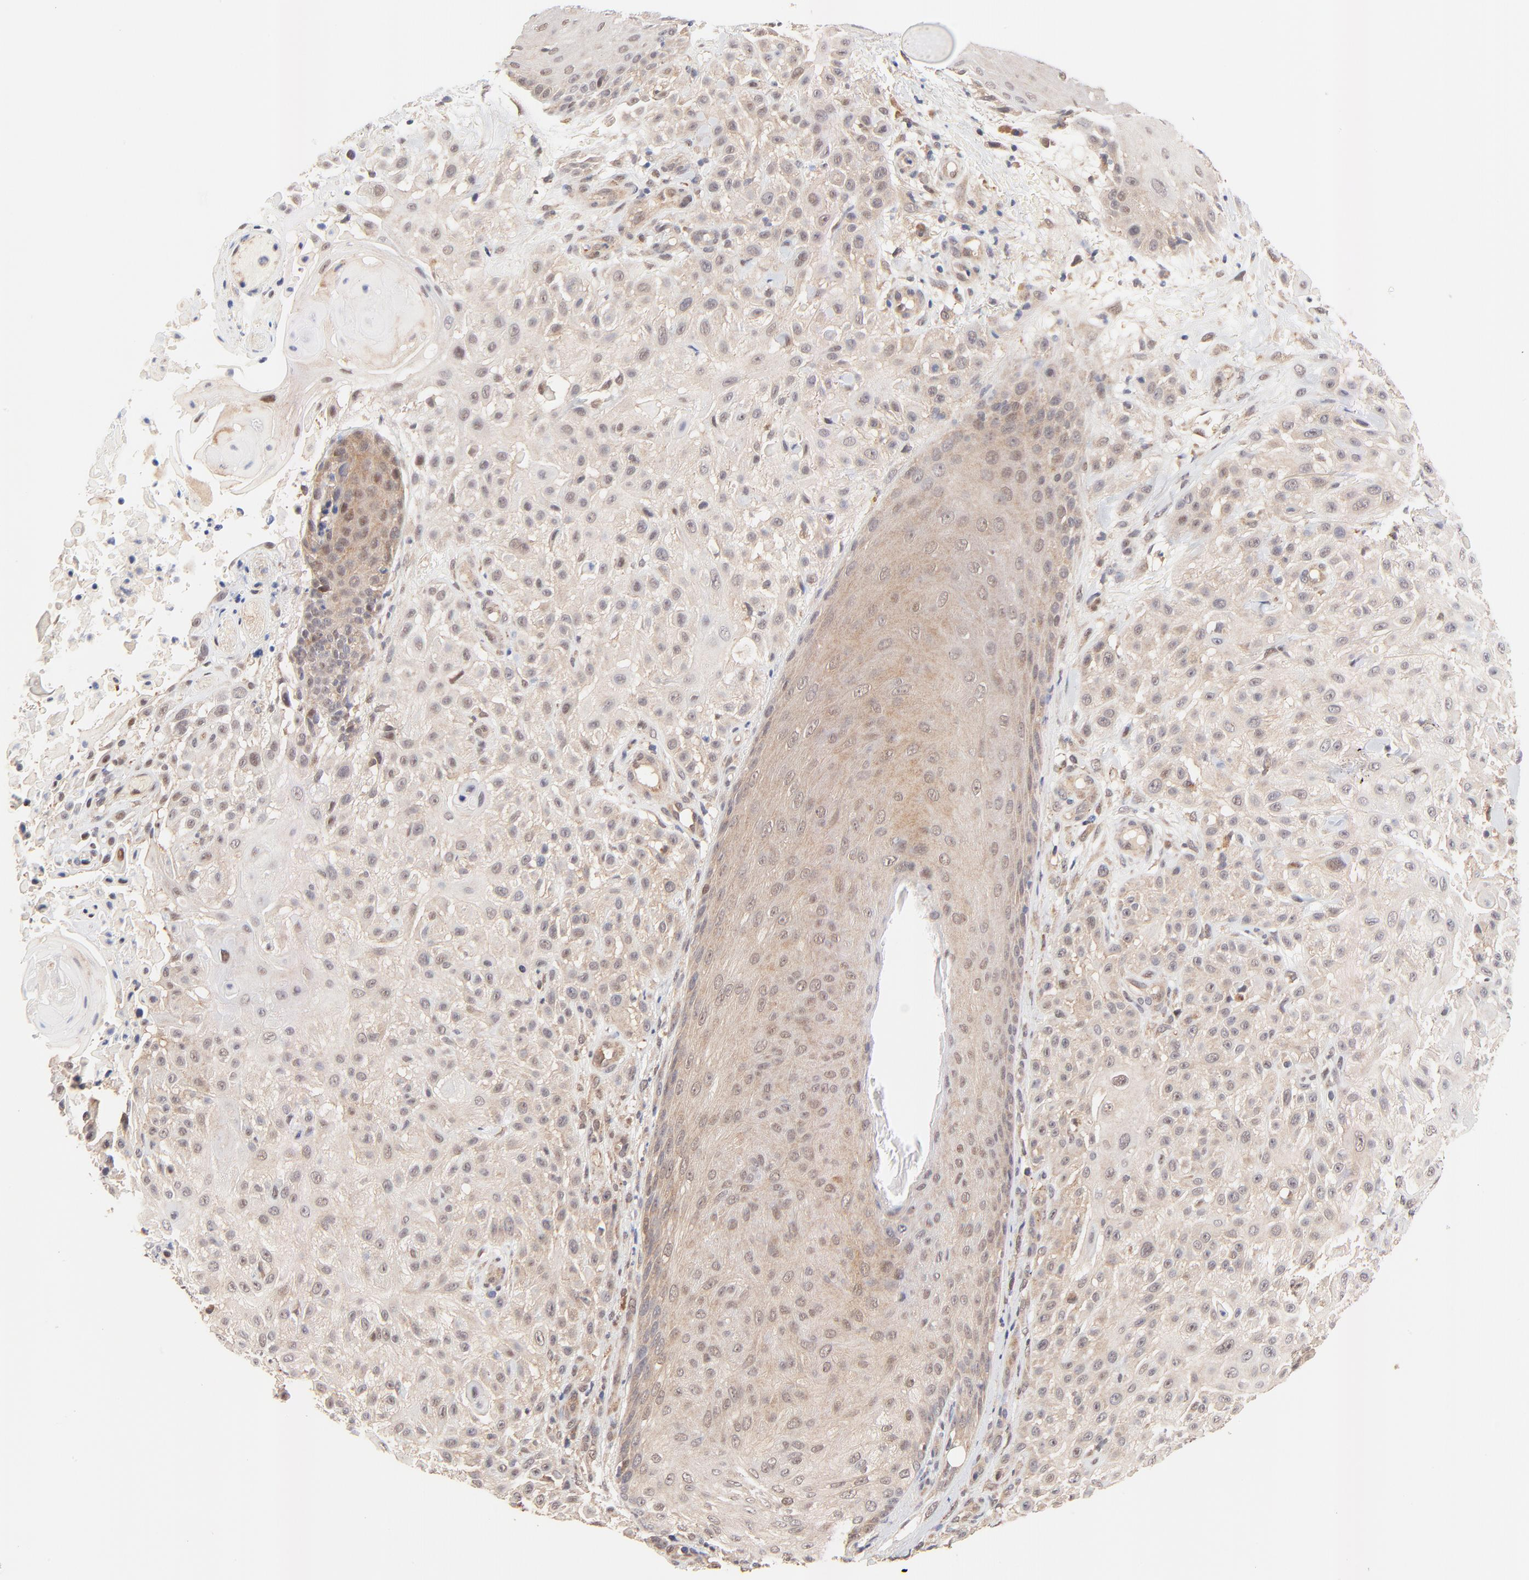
{"staining": {"intensity": "moderate", "quantity": "<25%", "location": "cytoplasmic/membranous,nuclear"}, "tissue": "skin cancer", "cell_type": "Tumor cells", "image_type": "cancer", "snomed": [{"axis": "morphology", "description": "Squamous cell carcinoma, NOS"}, {"axis": "topography", "description": "Skin"}], "caption": "Skin cancer (squamous cell carcinoma) stained with a brown dye shows moderate cytoplasmic/membranous and nuclear positive staining in about <25% of tumor cells.", "gene": "TXNL1", "patient": {"sex": "female", "age": 42}}